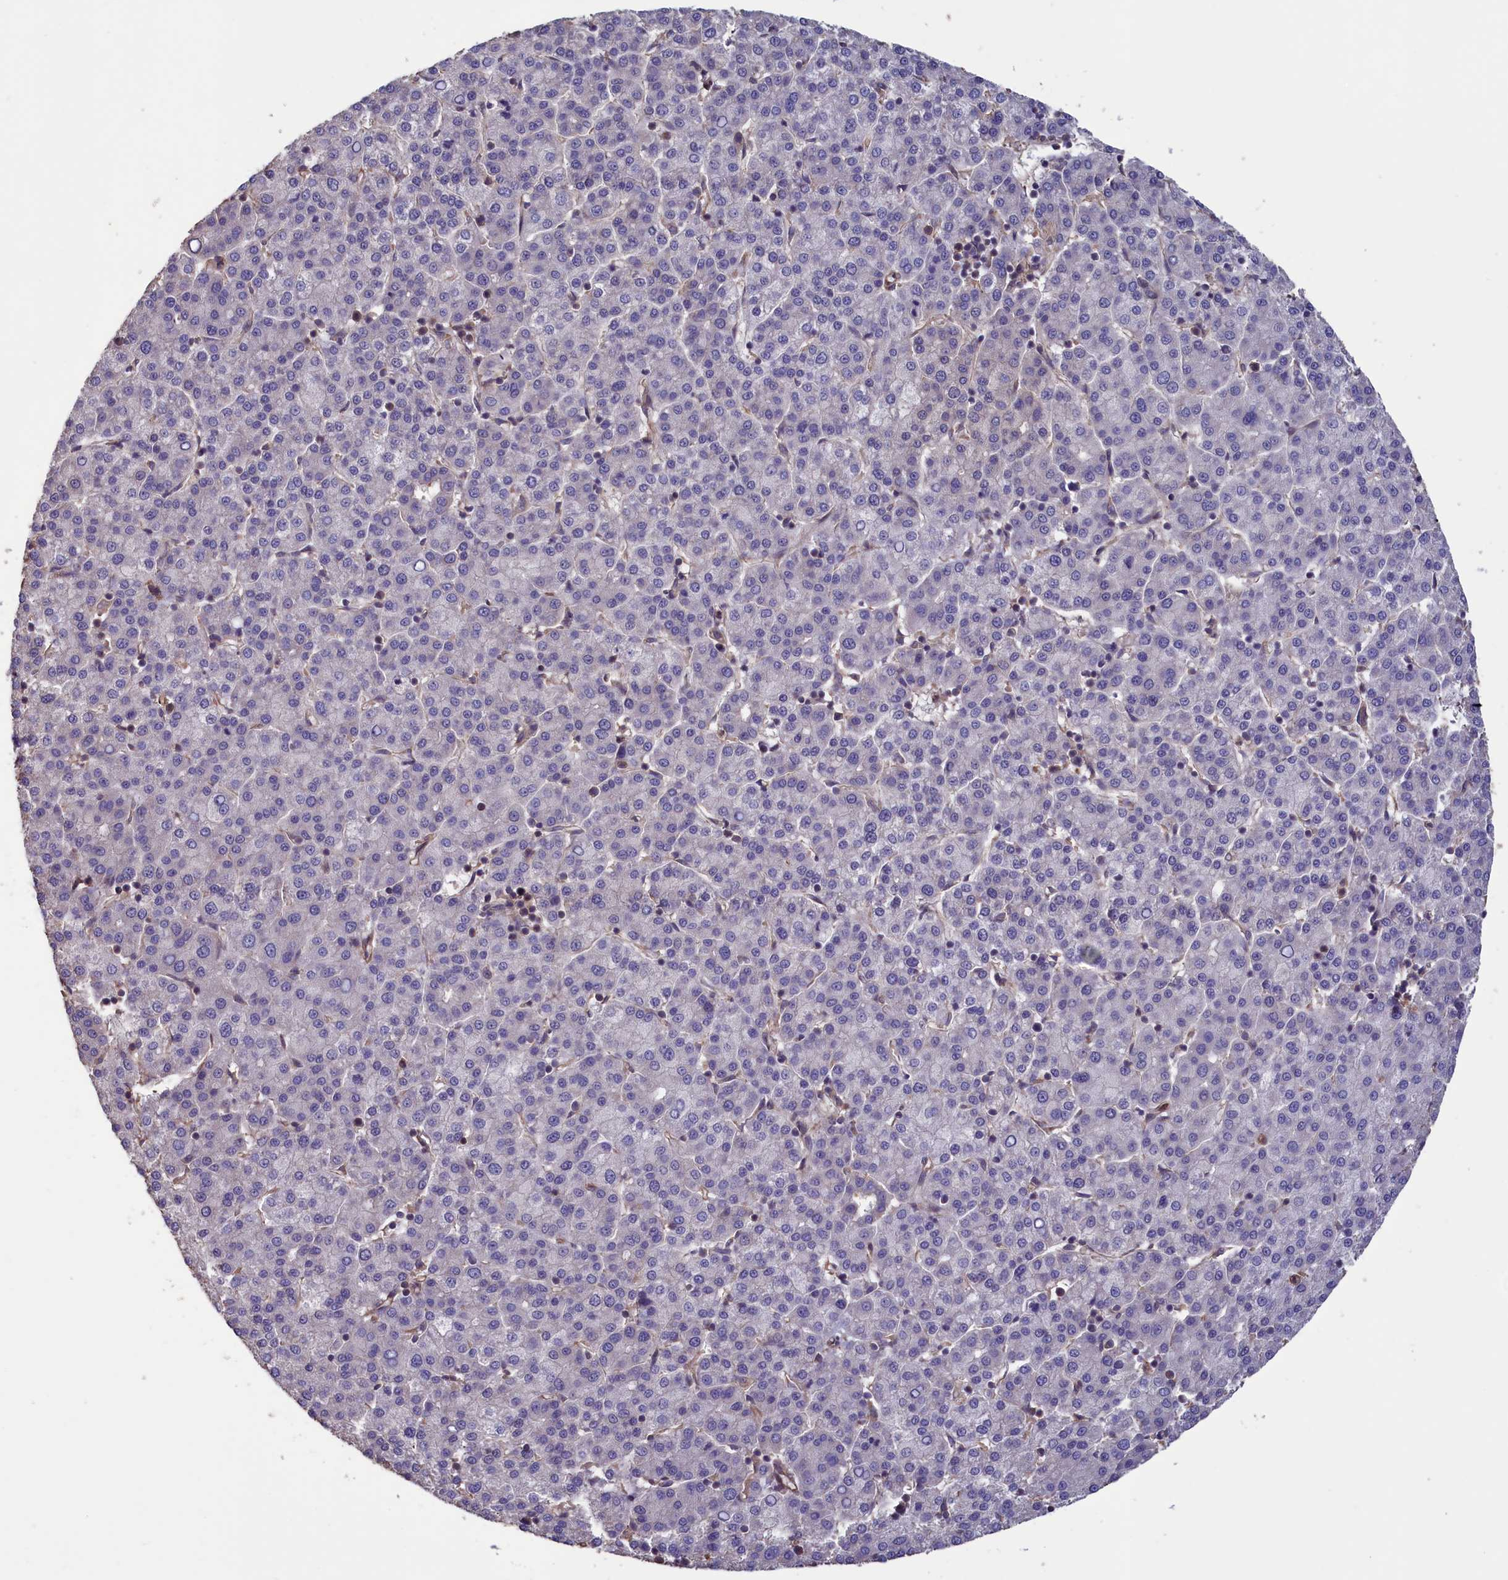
{"staining": {"intensity": "negative", "quantity": "none", "location": "none"}, "tissue": "liver cancer", "cell_type": "Tumor cells", "image_type": "cancer", "snomed": [{"axis": "morphology", "description": "Carcinoma, Hepatocellular, NOS"}, {"axis": "topography", "description": "Liver"}], "caption": "The immunohistochemistry (IHC) image has no significant staining in tumor cells of liver hepatocellular carcinoma tissue. The staining is performed using DAB (3,3'-diaminobenzidine) brown chromogen with nuclei counter-stained in using hematoxylin.", "gene": "DAPK3", "patient": {"sex": "female", "age": 58}}